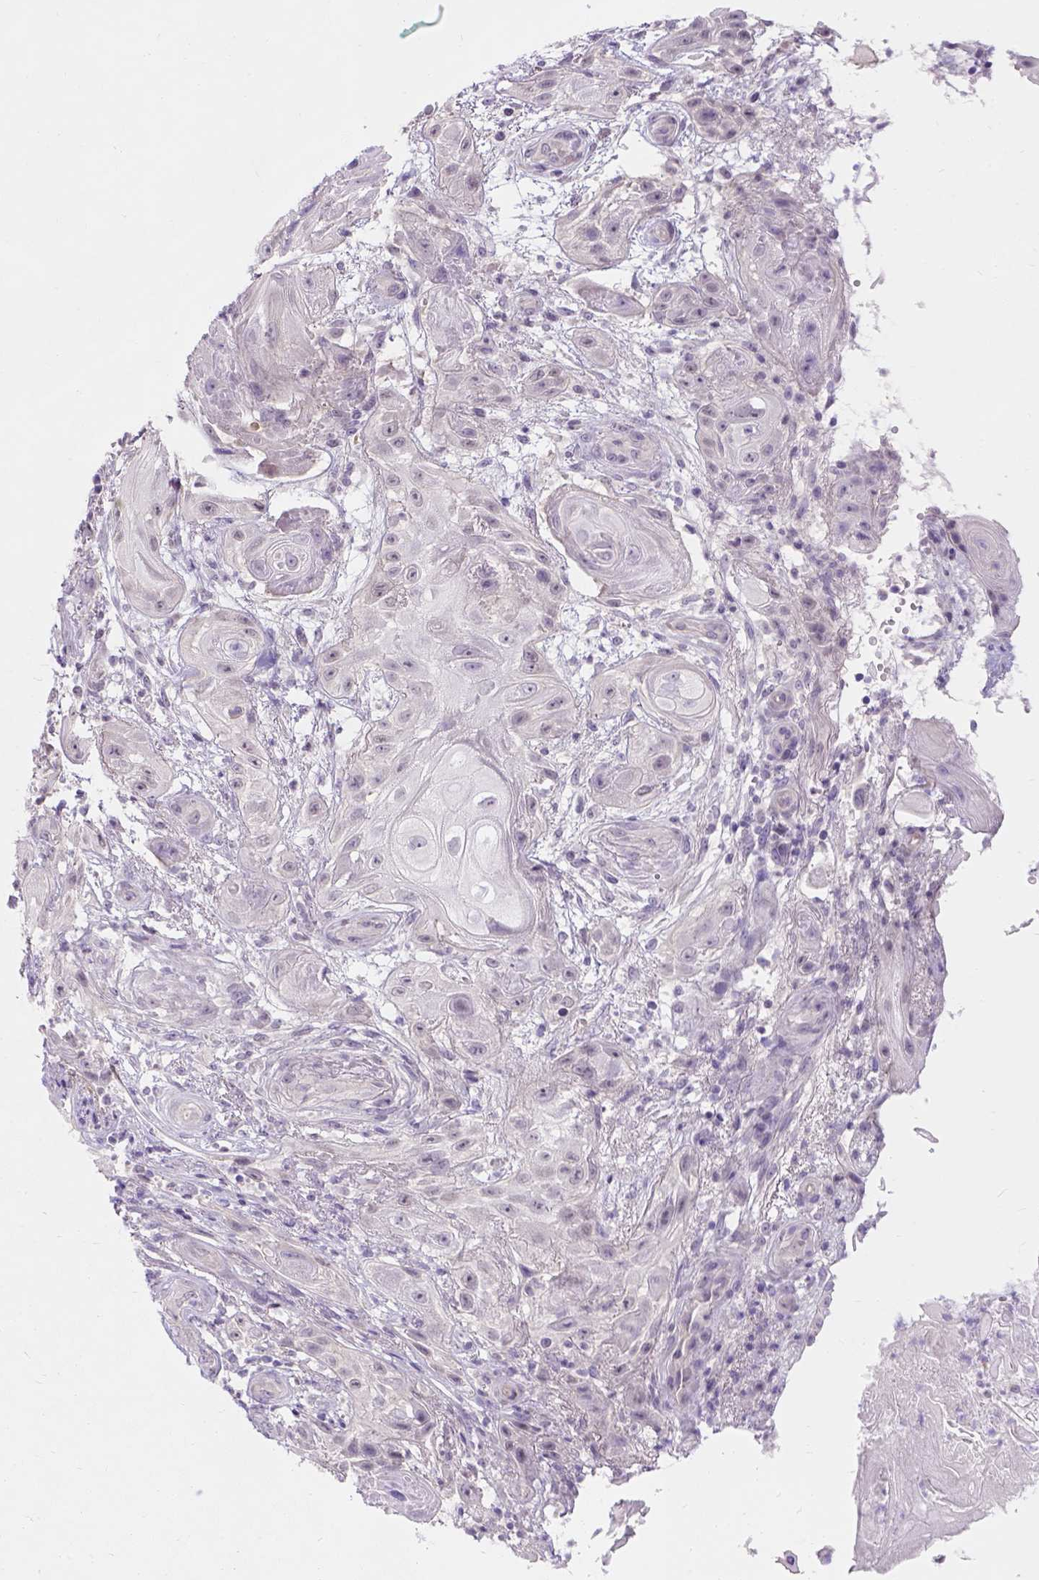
{"staining": {"intensity": "negative", "quantity": "none", "location": "none"}, "tissue": "skin cancer", "cell_type": "Tumor cells", "image_type": "cancer", "snomed": [{"axis": "morphology", "description": "Squamous cell carcinoma, NOS"}, {"axis": "topography", "description": "Skin"}], "caption": "A micrograph of human skin cancer is negative for staining in tumor cells. The staining was performed using DAB to visualize the protein expression in brown, while the nuclei were stained in blue with hematoxylin (Magnification: 20x).", "gene": "C20orf144", "patient": {"sex": "male", "age": 62}}